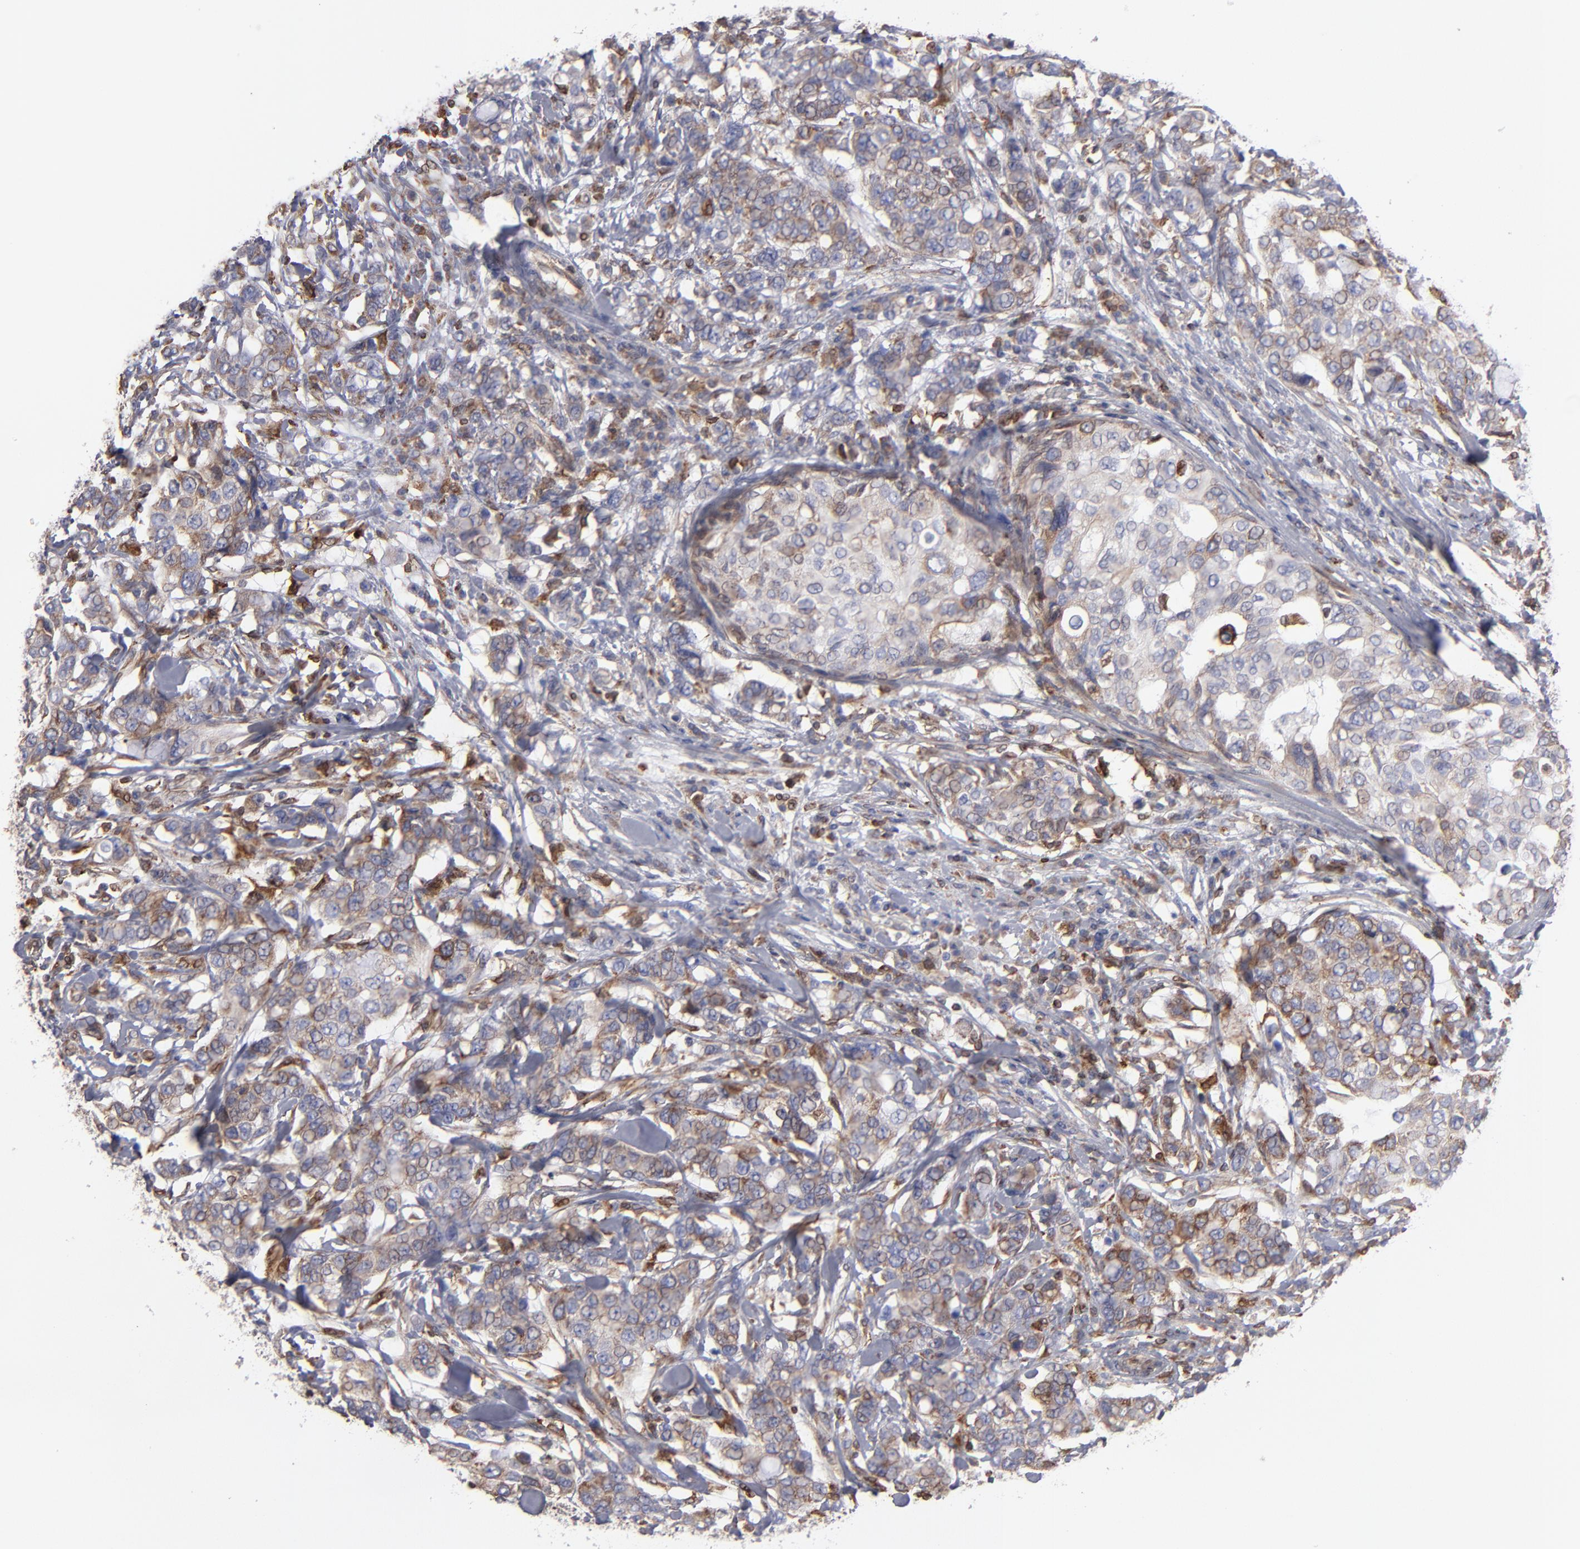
{"staining": {"intensity": "moderate", "quantity": ">75%", "location": "cytoplasmic/membranous"}, "tissue": "breast cancer", "cell_type": "Tumor cells", "image_type": "cancer", "snomed": [{"axis": "morphology", "description": "Duct carcinoma"}, {"axis": "topography", "description": "Breast"}], "caption": "Tumor cells show medium levels of moderate cytoplasmic/membranous positivity in about >75% of cells in infiltrating ductal carcinoma (breast). (DAB IHC, brown staining for protein, blue staining for nuclei).", "gene": "TMX1", "patient": {"sex": "female", "age": 27}}